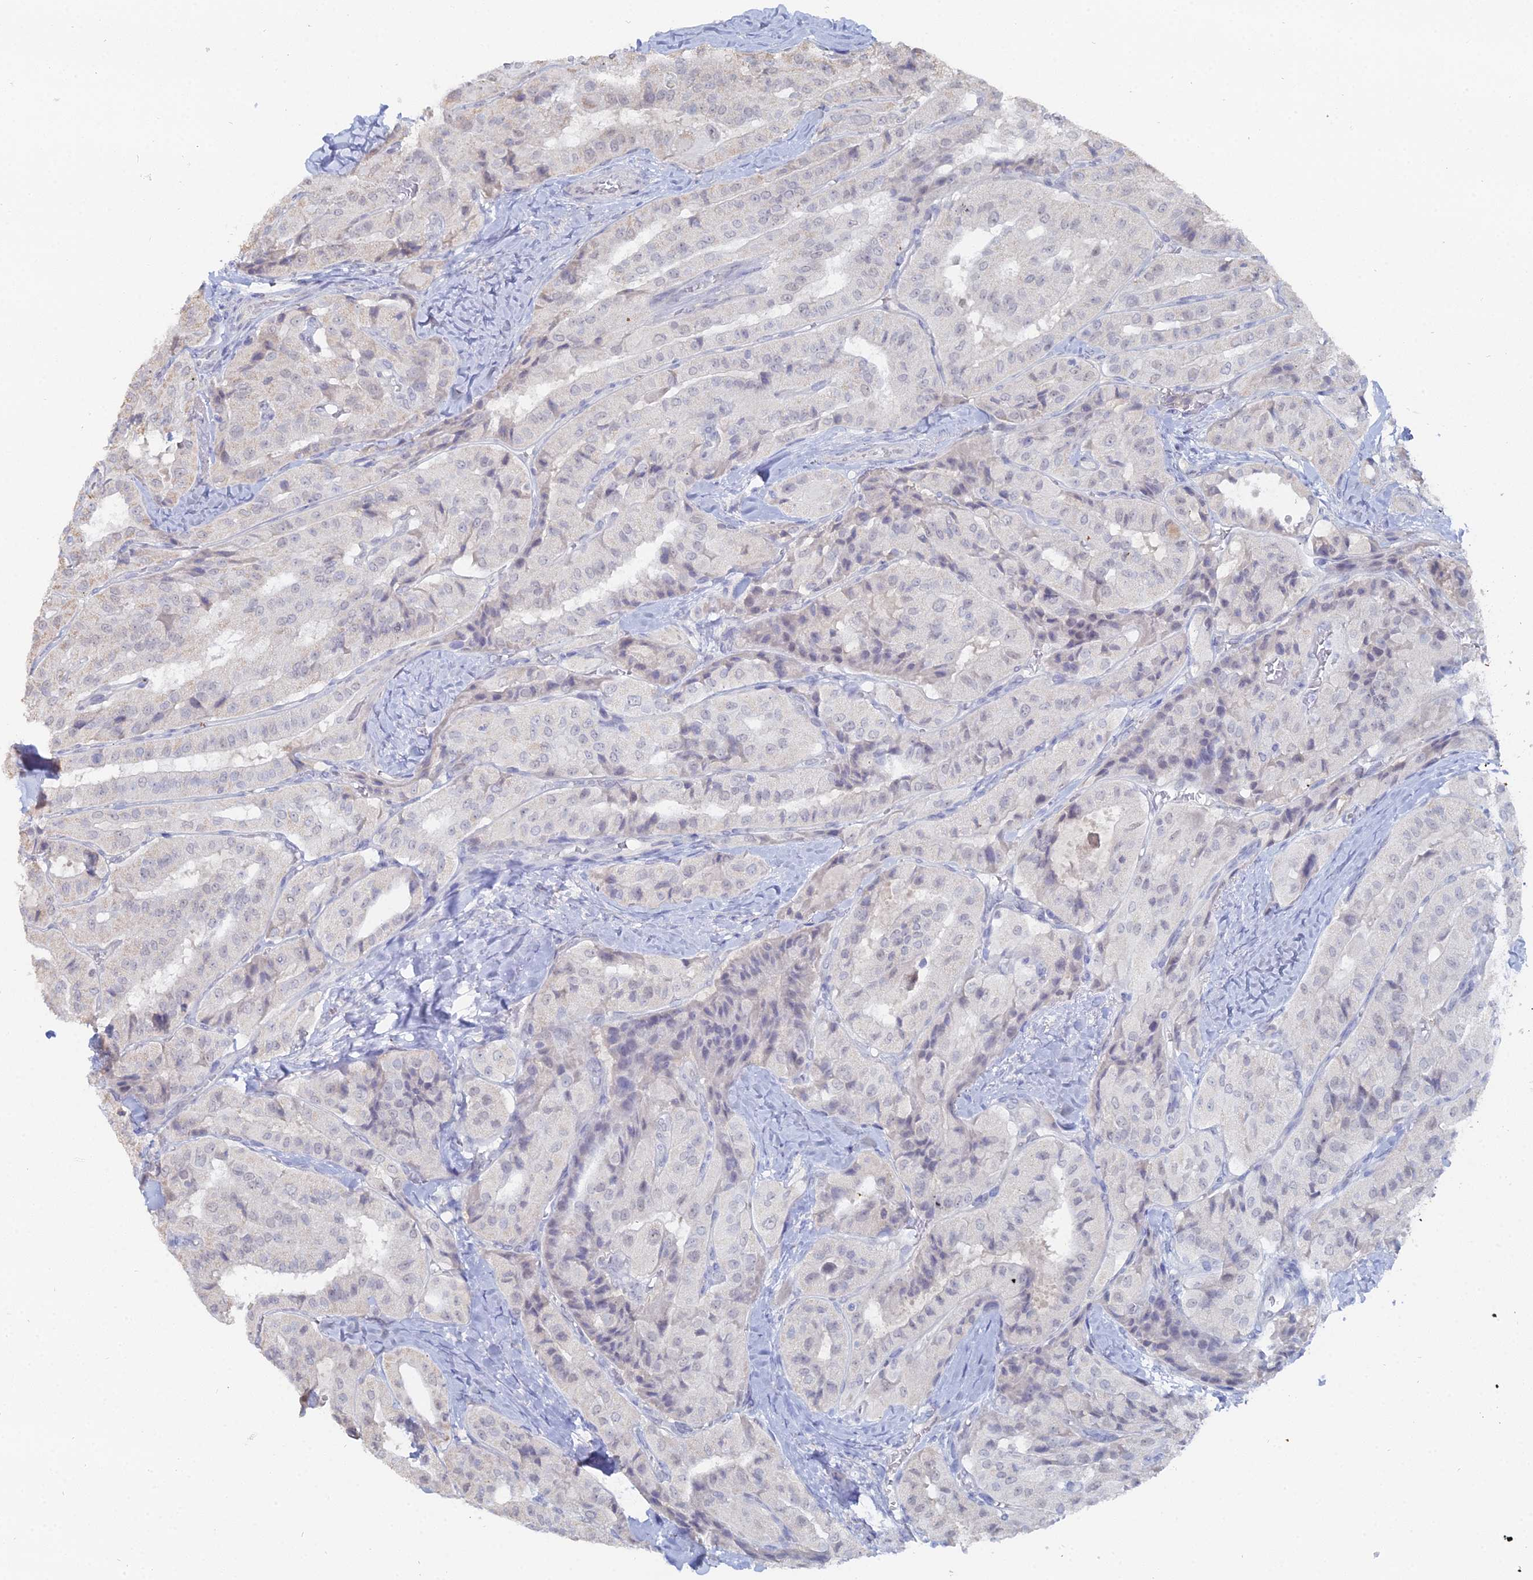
{"staining": {"intensity": "negative", "quantity": "none", "location": "none"}, "tissue": "thyroid cancer", "cell_type": "Tumor cells", "image_type": "cancer", "snomed": [{"axis": "morphology", "description": "Normal tissue, NOS"}, {"axis": "morphology", "description": "Papillary adenocarcinoma, NOS"}, {"axis": "topography", "description": "Thyroid gland"}], "caption": "A high-resolution micrograph shows immunohistochemistry (IHC) staining of thyroid cancer (papillary adenocarcinoma), which reveals no significant positivity in tumor cells. Nuclei are stained in blue.", "gene": "THAP4", "patient": {"sex": "female", "age": 59}}